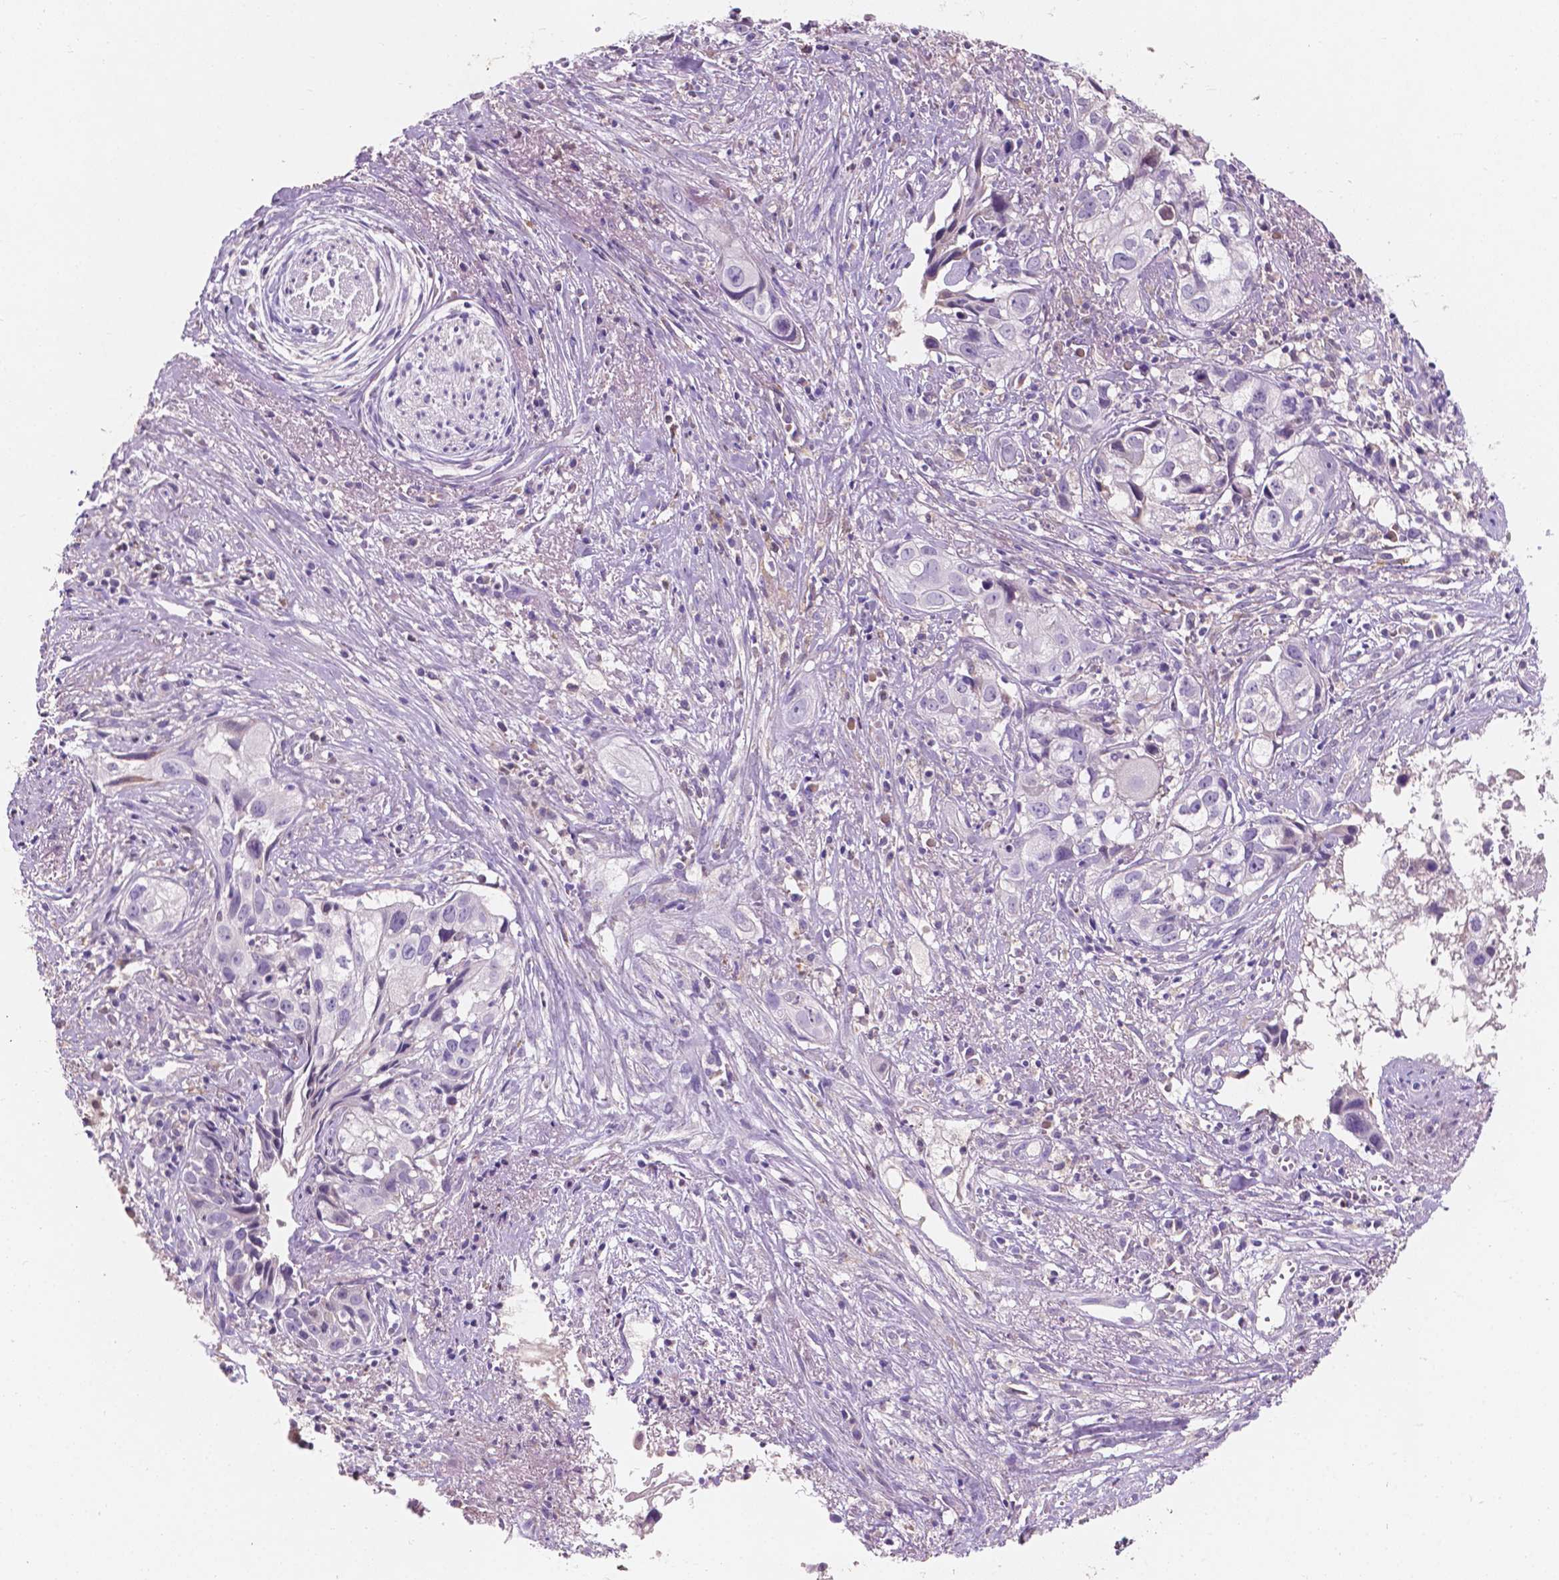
{"staining": {"intensity": "negative", "quantity": "none", "location": "none"}, "tissue": "cervical cancer", "cell_type": "Tumor cells", "image_type": "cancer", "snomed": [{"axis": "morphology", "description": "Squamous cell carcinoma, NOS"}, {"axis": "topography", "description": "Cervix"}], "caption": "This is an immunohistochemistry photomicrograph of human cervical cancer. There is no expression in tumor cells.", "gene": "IREB2", "patient": {"sex": "female", "age": 53}}